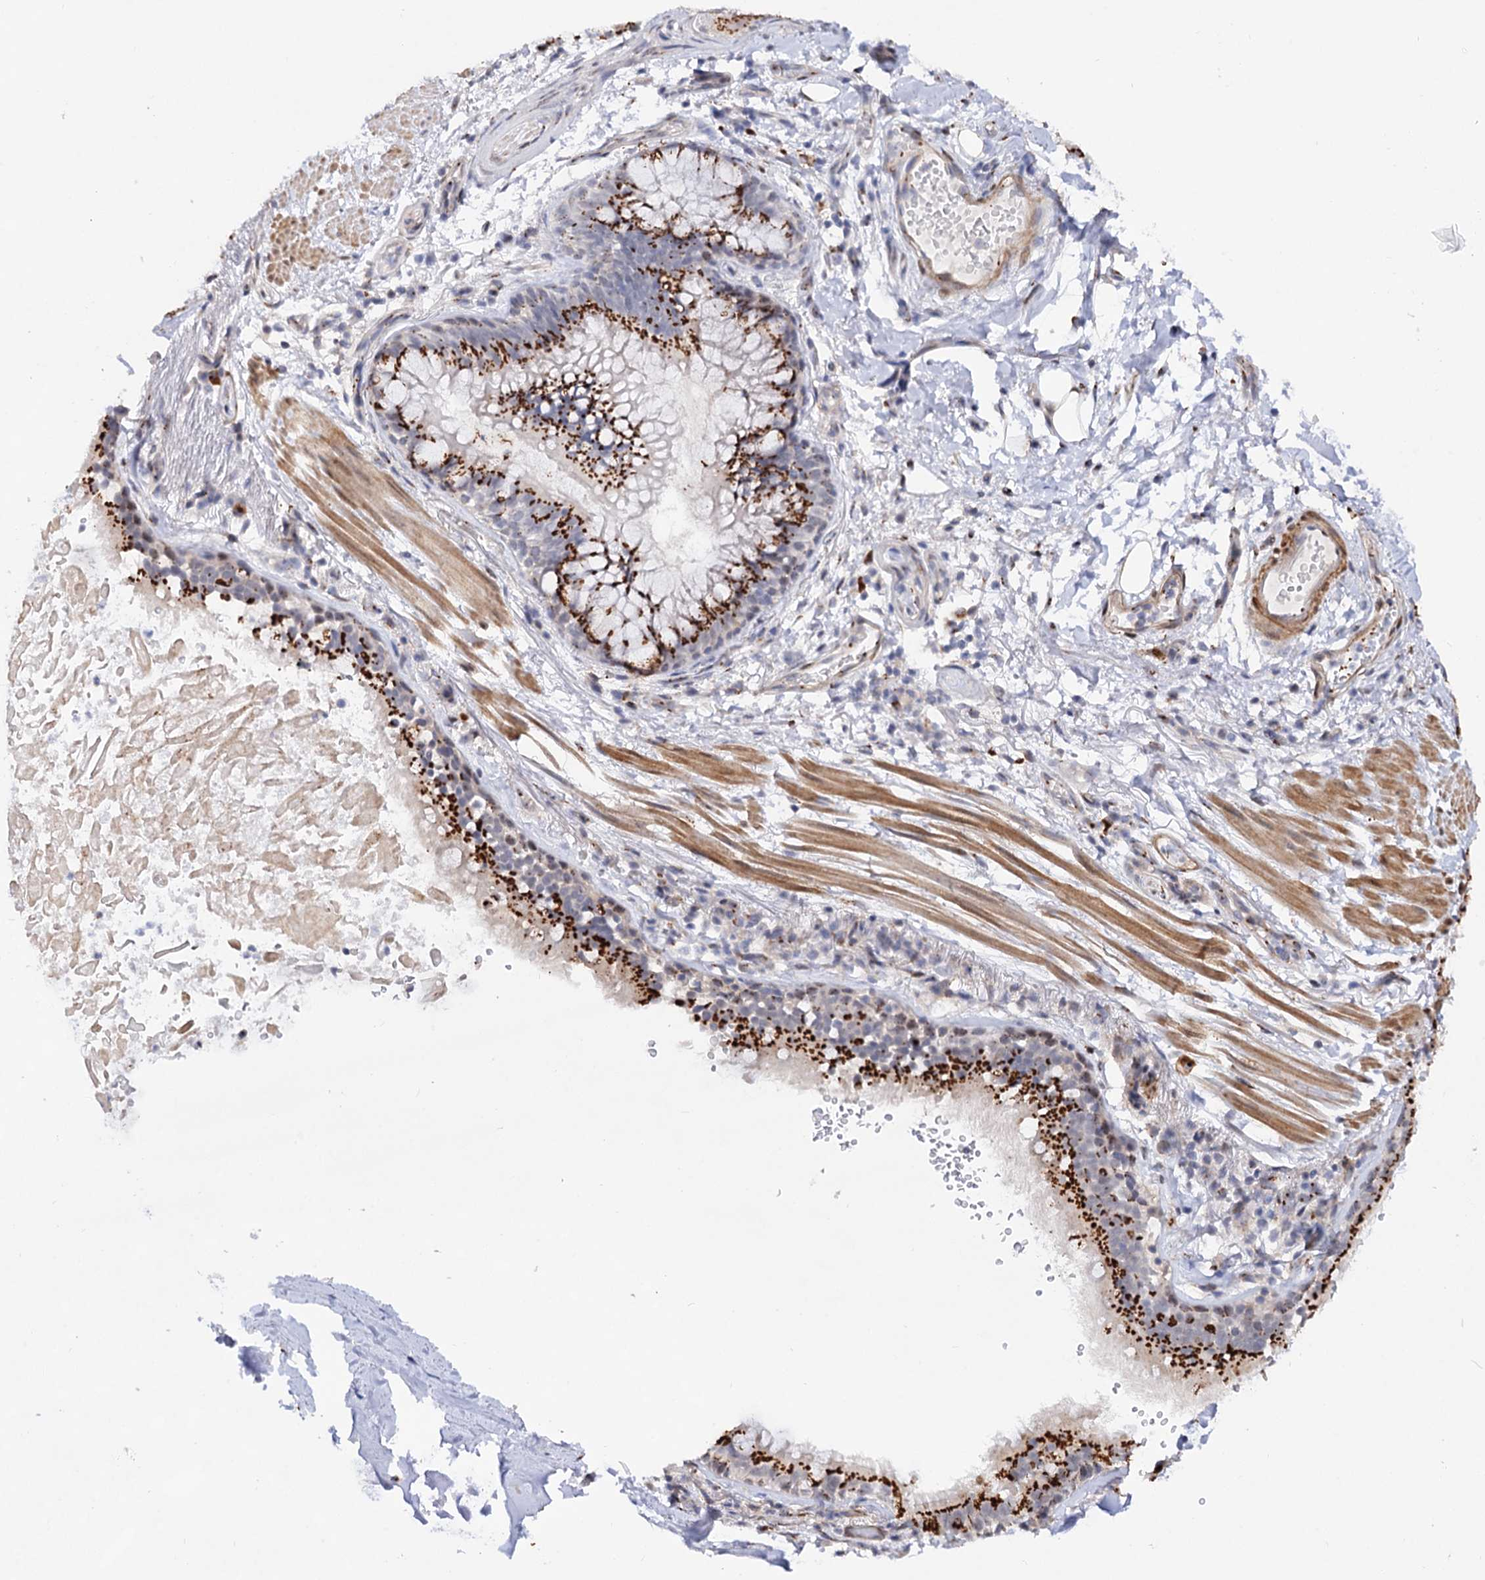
{"staining": {"intensity": "weak", "quantity": "25%-75%", "location": "cytoplasmic/membranous"}, "tissue": "adipose tissue", "cell_type": "Adipocytes", "image_type": "normal", "snomed": [{"axis": "morphology", "description": "Normal tissue, NOS"}, {"axis": "topography", "description": "Lymph node"}, {"axis": "topography", "description": "Cartilage tissue"}, {"axis": "topography", "description": "Bronchus"}], "caption": "Protein staining exhibits weak cytoplasmic/membranous positivity in approximately 25%-75% of adipocytes in benign adipose tissue. The staining was performed using DAB, with brown indicating positive protein expression. Nuclei are stained blue with hematoxylin.", "gene": "C11orf96", "patient": {"sex": "male", "age": 63}}